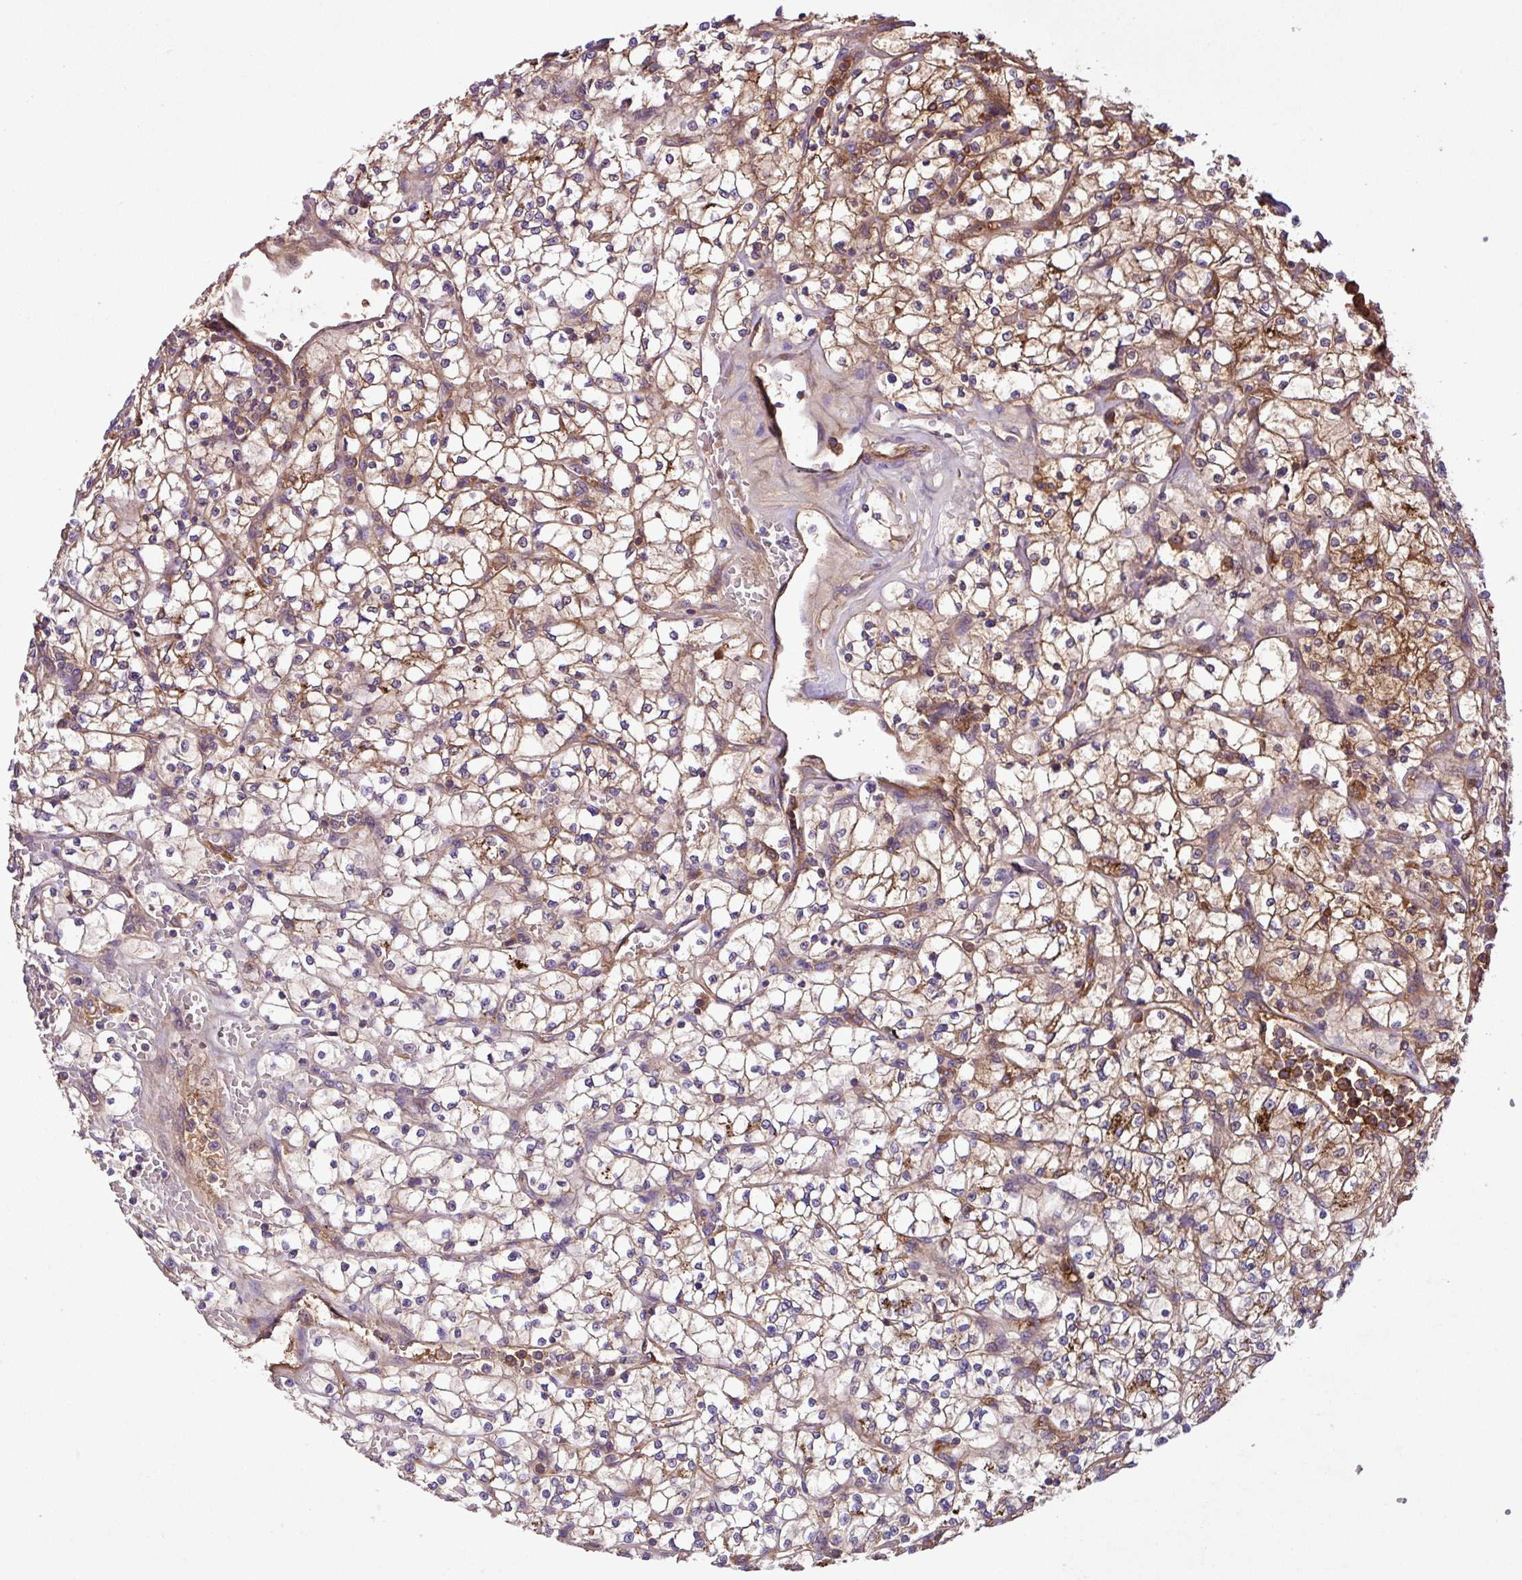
{"staining": {"intensity": "moderate", "quantity": "<25%", "location": "cytoplasmic/membranous"}, "tissue": "renal cancer", "cell_type": "Tumor cells", "image_type": "cancer", "snomed": [{"axis": "morphology", "description": "Adenocarcinoma, NOS"}, {"axis": "topography", "description": "Kidney"}], "caption": "This image exhibits IHC staining of human renal cancer, with low moderate cytoplasmic/membranous staining in approximately <25% of tumor cells.", "gene": "ZNF266", "patient": {"sex": "female", "age": 64}}